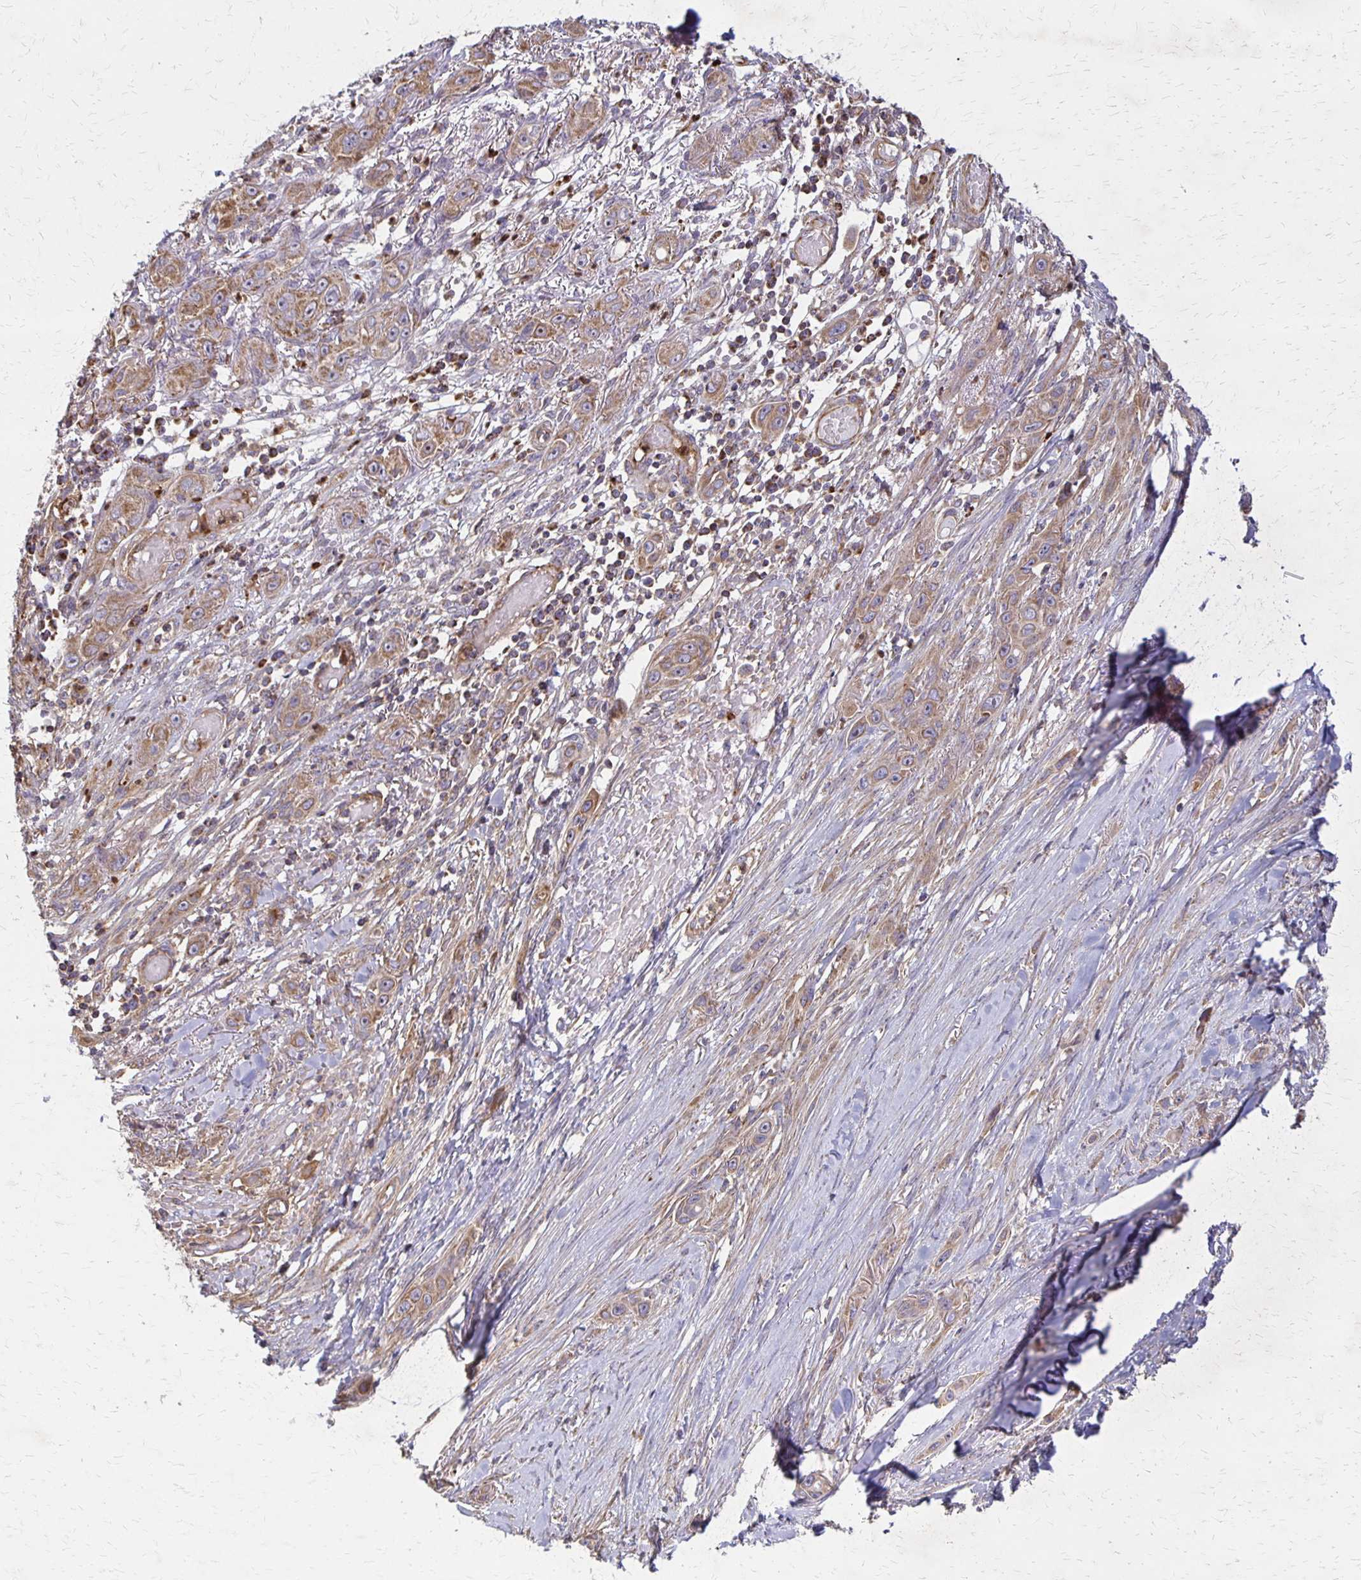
{"staining": {"intensity": "moderate", "quantity": "25%-75%", "location": "cytoplasmic/membranous"}, "tissue": "skin cancer", "cell_type": "Tumor cells", "image_type": "cancer", "snomed": [{"axis": "morphology", "description": "Squamous cell carcinoma, NOS"}, {"axis": "topography", "description": "Skin"}], "caption": "The micrograph demonstrates staining of skin cancer, revealing moderate cytoplasmic/membranous protein positivity (brown color) within tumor cells. (DAB (3,3'-diaminobenzidine) = brown stain, brightfield microscopy at high magnification).", "gene": "EIF4EBP2", "patient": {"sex": "female", "age": 69}}